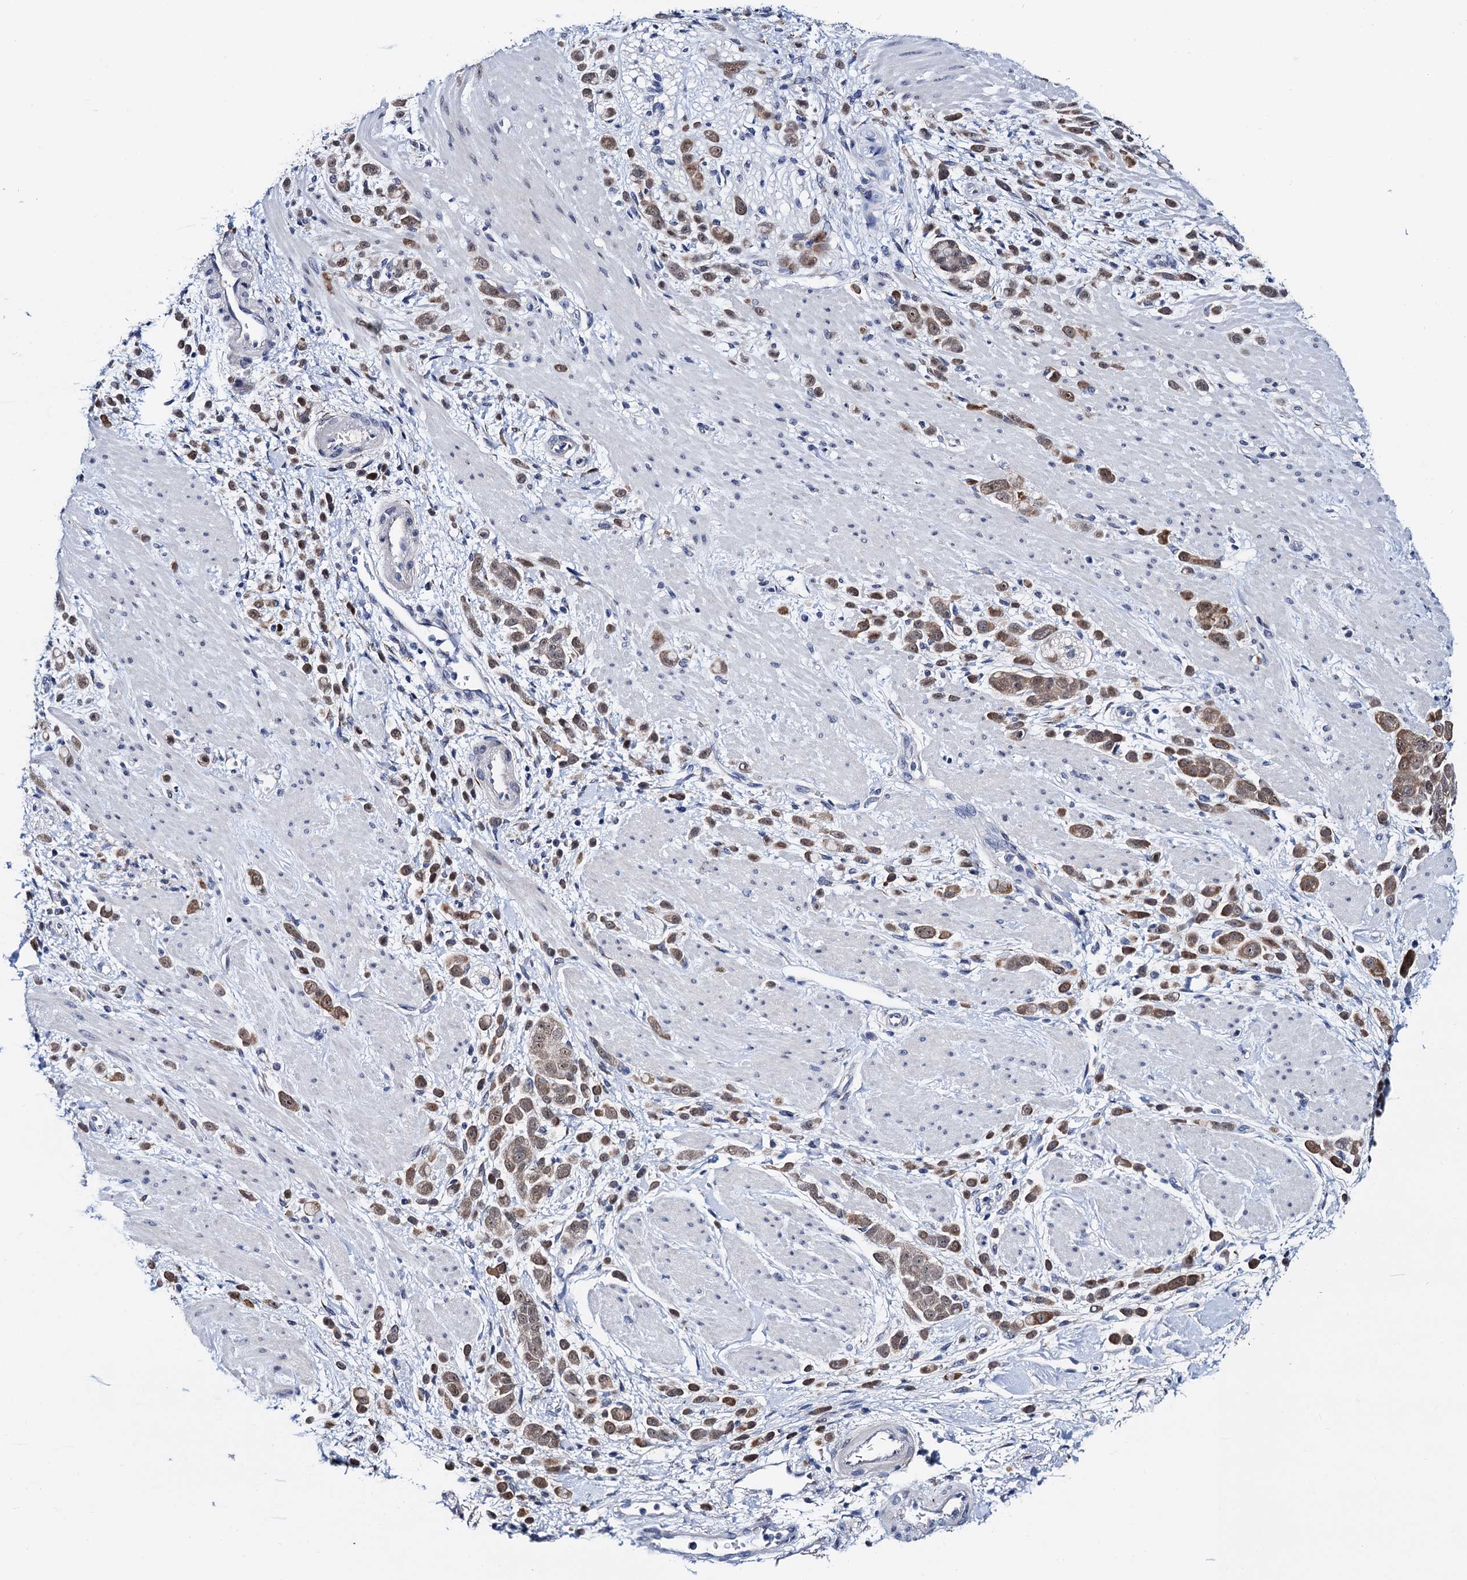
{"staining": {"intensity": "moderate", "quantity": ">75%", "location": "cytoplasmic/membranous,nuclear"}, "tissue": "pancreatic cancer", "cell_type": "Tumor cells", "image_type": "cancer", "snomed": [{"axis": "morphology", "description": "Normal tissue, NOS"}, {"axis": "morphology", "description": "Adenocarcinoma, NOS"}, {"axis": "topography", "description": "Pancreas"}], "caption": "Human pancreatic adenocarcinoma stained with a brown dye reveals moderate cytoplasmic/membranous and nuclear positive expression in approximately >75% of tumor cells.", "gene": "SLC7A10", "patient": {"sex": "female", "age": 64}}